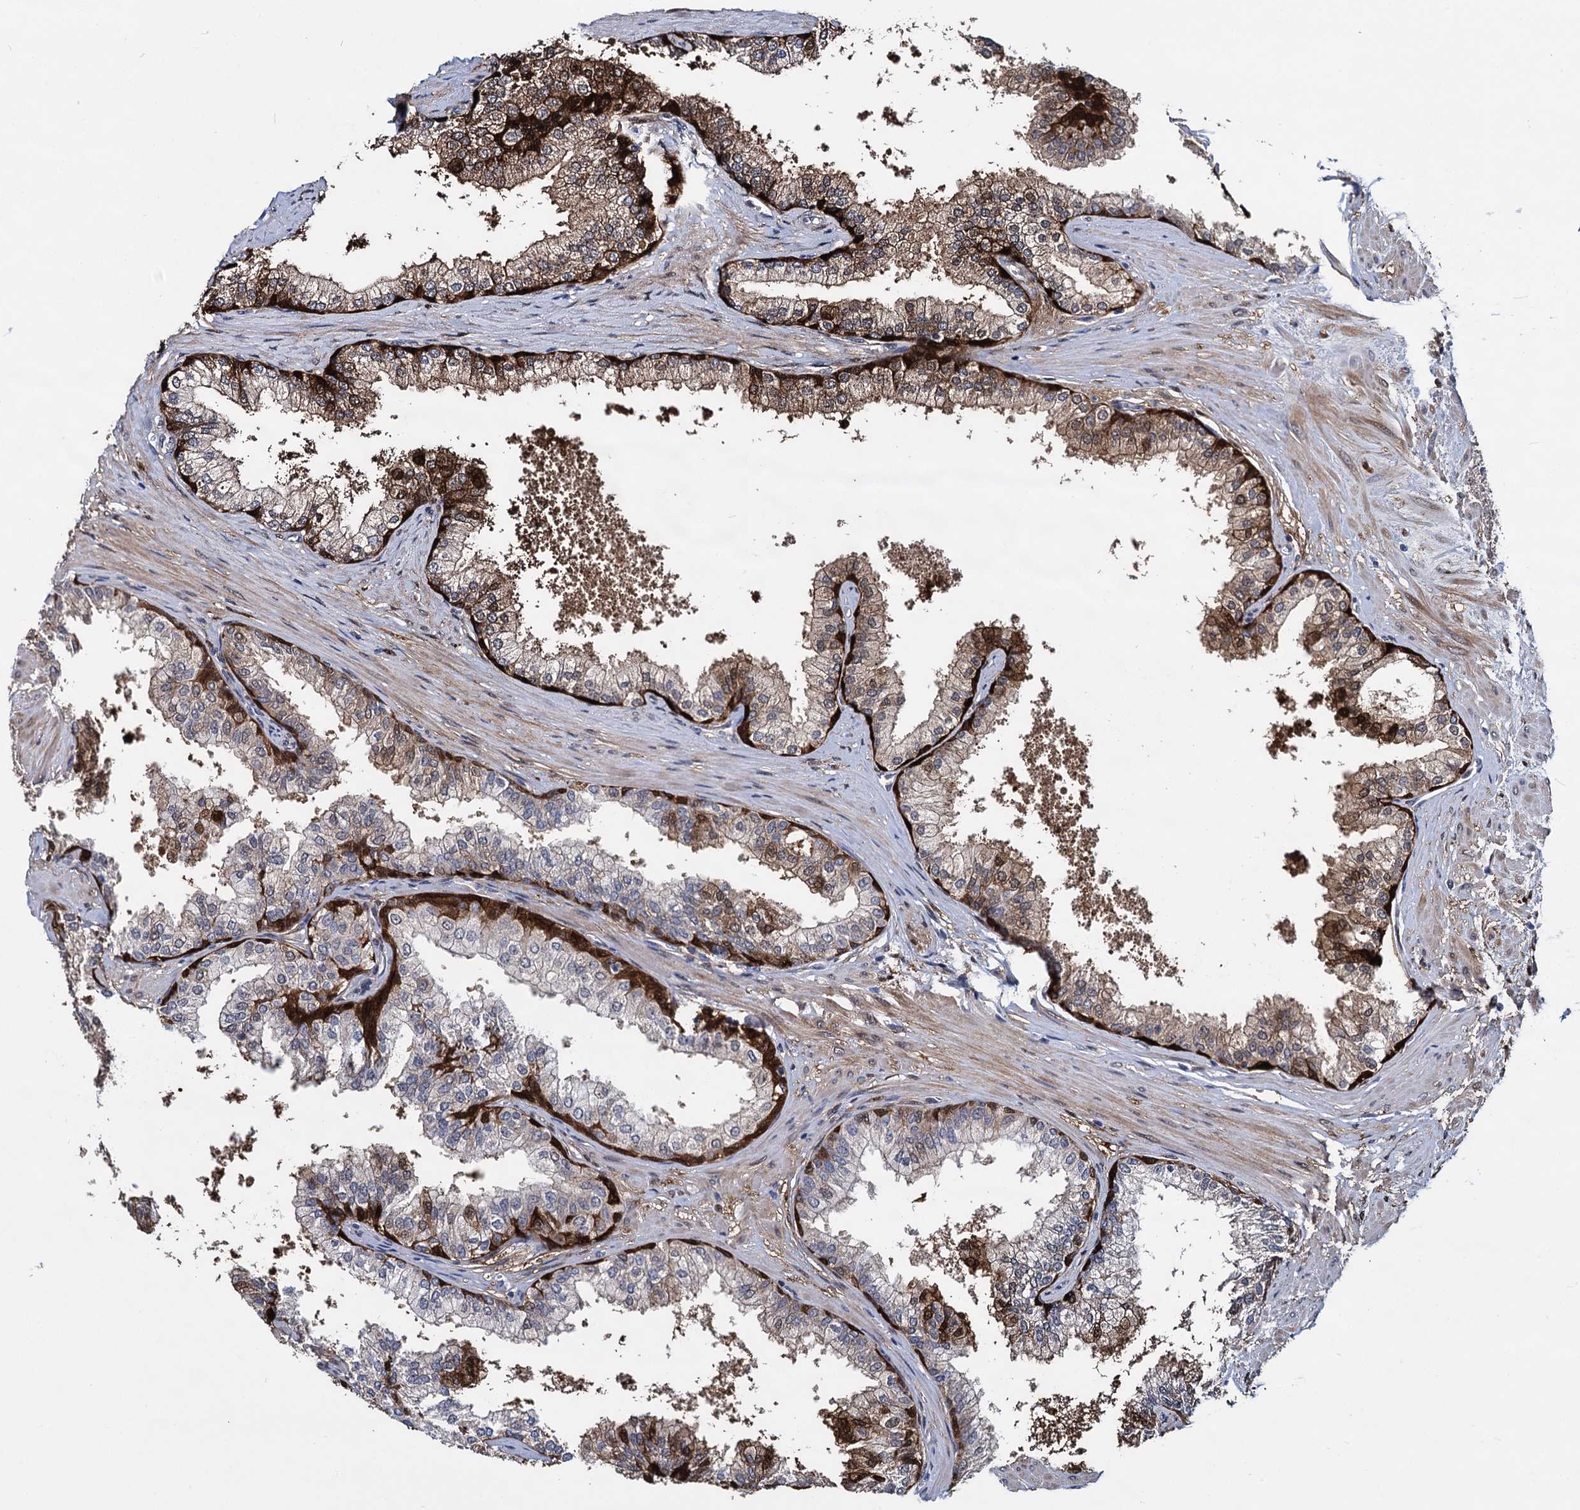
{"staining": {"intensity": "strong", "quantity": "25%-75%", "location": "cytoplasmic/membranous,nuclear"}, "tissue": "prostate", "cell_type": "Glandular cells", "image_type": "normal", "snomed": [{"axis": "morphology", "description": "Normal tissue, NOS"}, {"axis": "topography", "description": "Prostate"}], "caption": "Immunohistochemistry of normal human prostate demonstrates high levels of strong cytoplasmic/membranous,nuclear staining in approximately 25%-75% of glandular cells.", "gene": "GSTM3", "patient": {"sex": "male", "age": 60}}